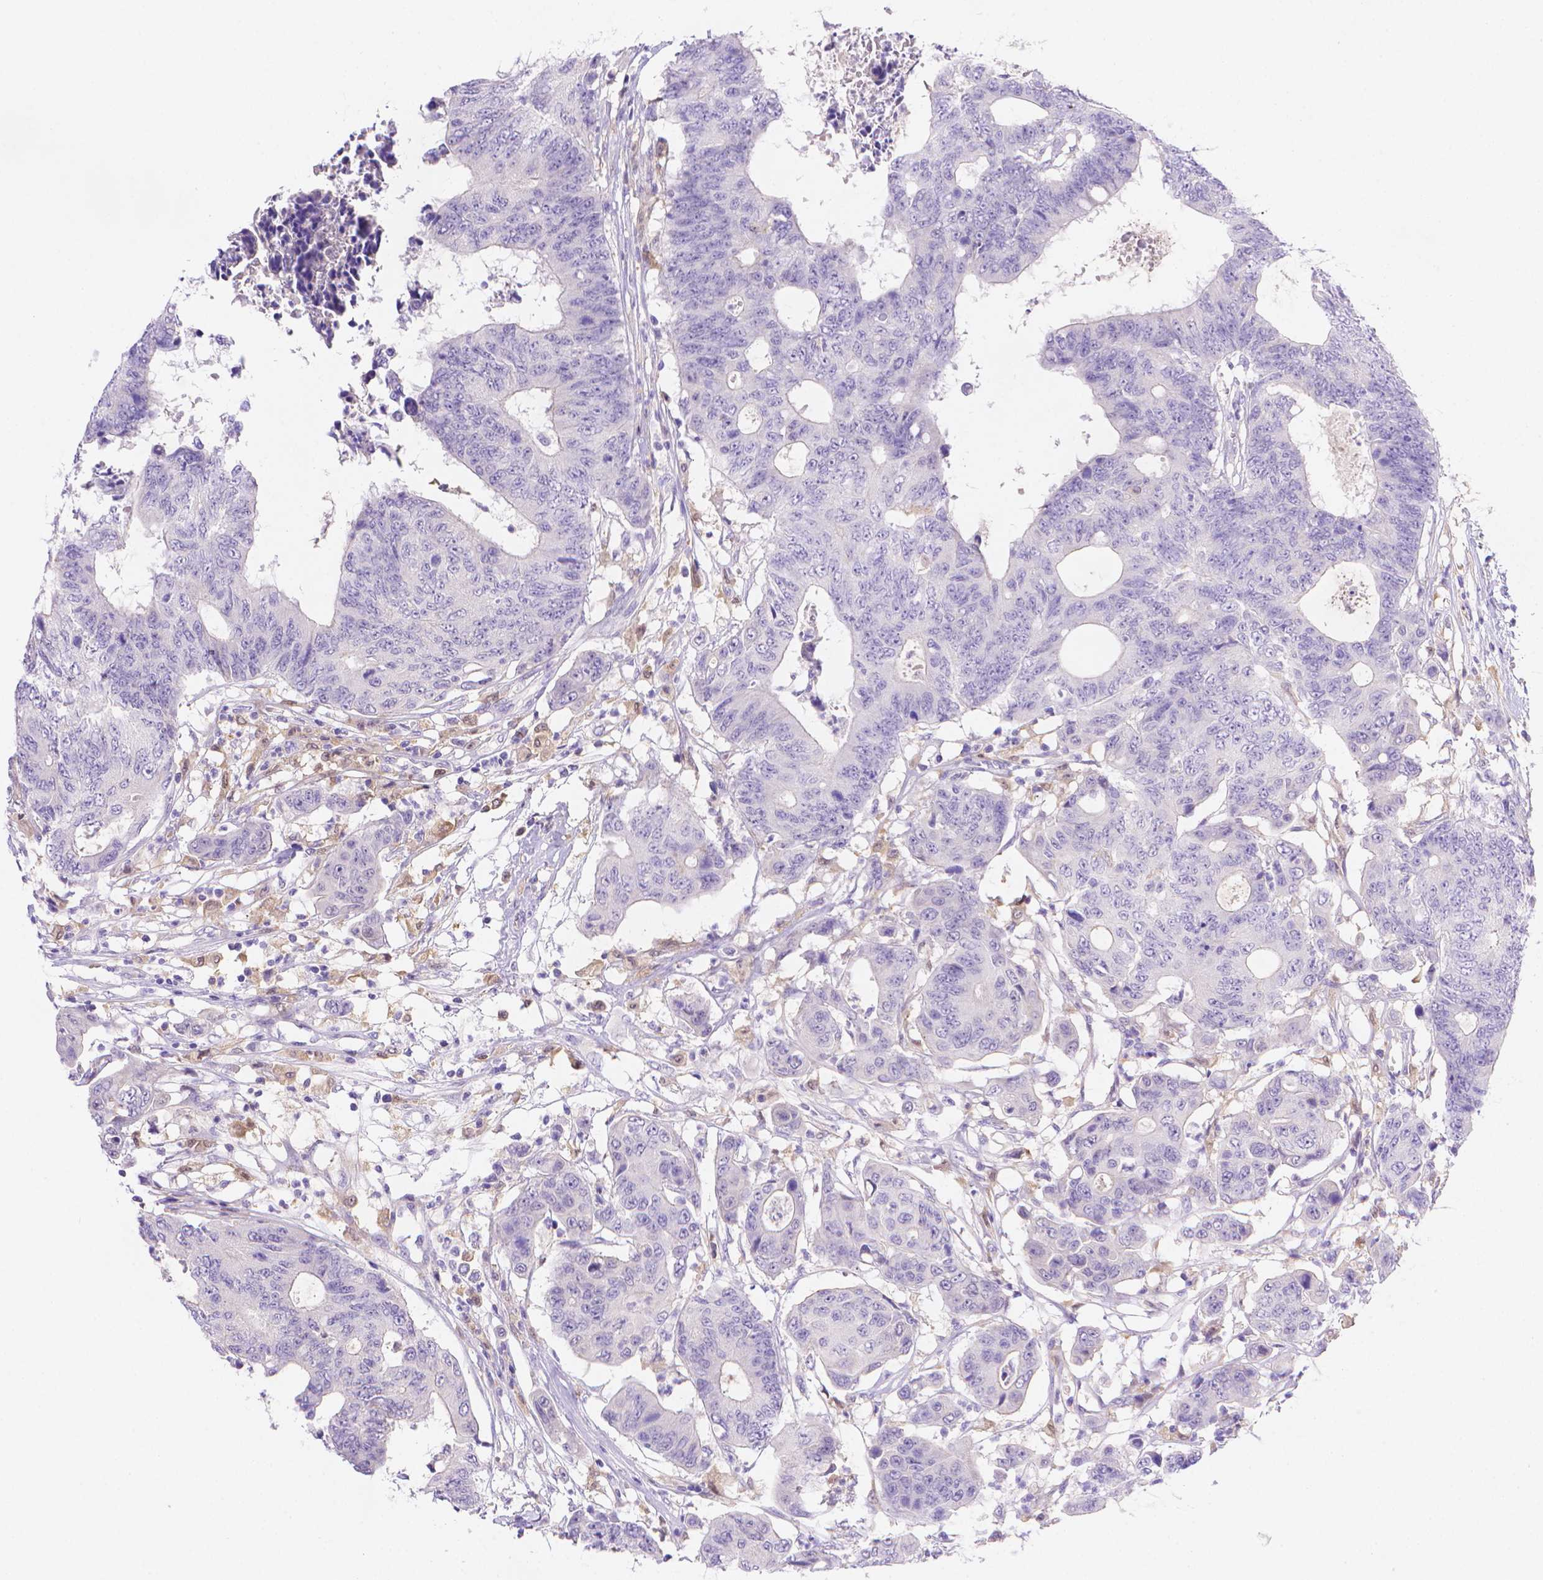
{"staining": {"intensity": "negative", "quantity": "none", "location": "none"}, "tissue": "colorectal cancer", "cell_type": "Tumor cells", "image_type": "cancer", "snomed": [{"axis": "morphology", "description": "Adenocarcinoma, NOS"}, {"axis": "topography", "description": "Colon"}], "caption": "Protein analysis of colorectal cancer displays no significant positivity in tumor cells. (DAB (3,3'-diaminobenzidine) immunohistochemistry visualized using brightfield microscopy, high magnification).", "gene": "FGD2", "patient": {"sex": "female", "age": 48}}